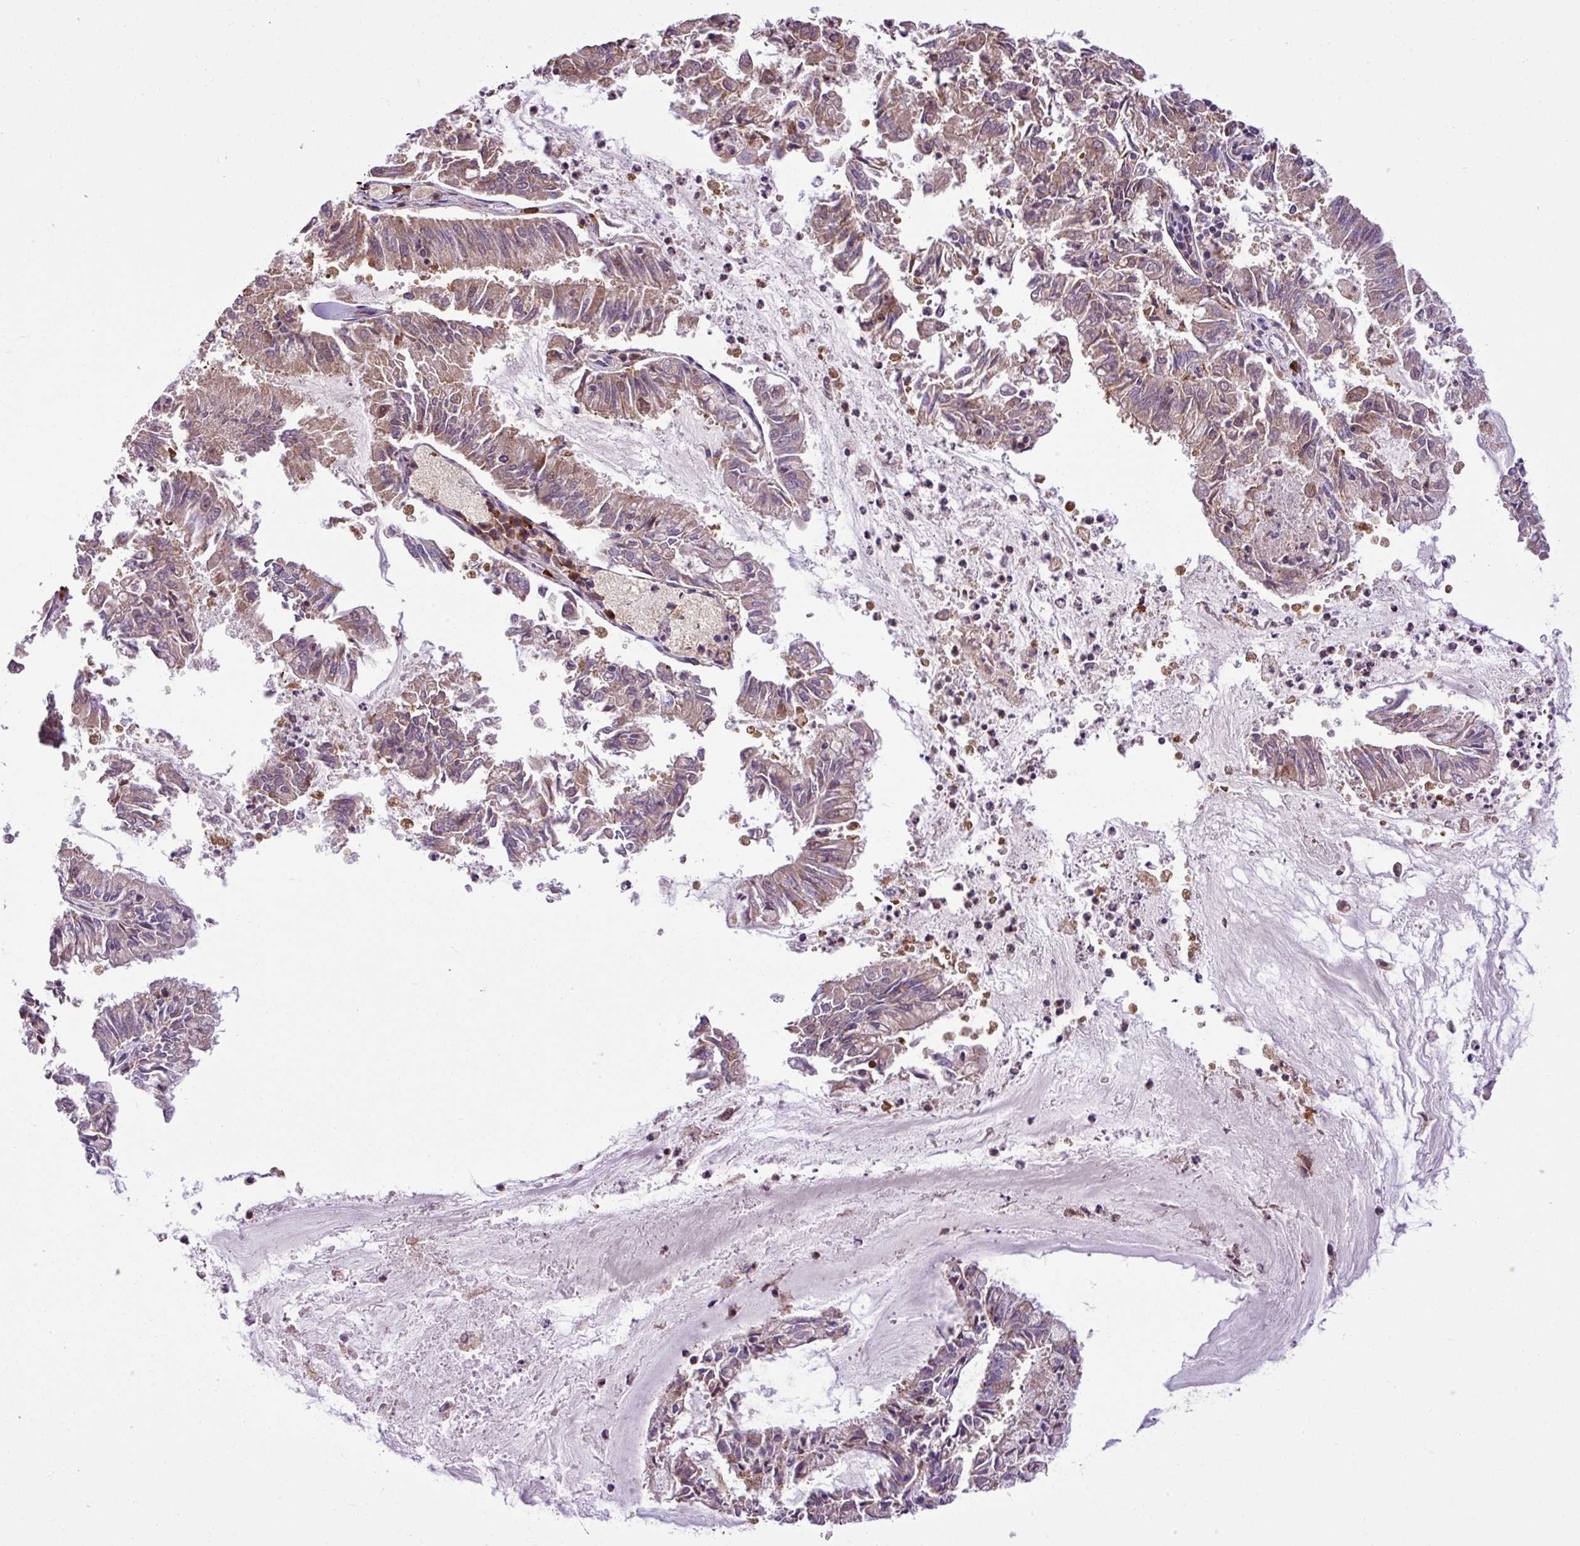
{"staining": {"intensity": "weak", "quantity": "25%-75%", "location": "cytoplasmic/membranous"}, "tissue": "endometrial cancer", "cell_type": "Tumor cells", "image_type": "cancer", "snomed": [{"axis": "morphology", "description": "Adenocarcinoma, NOS"}, {"axis": "topography", "description": "Endometrium"}], "caption": "Protein analysis of endometrial adenocarcinoma tissue reveals weak cytoplasmic/membranous staining in approximately 25%-75% of tumor cells.", "gene": "DLGAP4", "patient": {"sex": "female", "age": 57}}